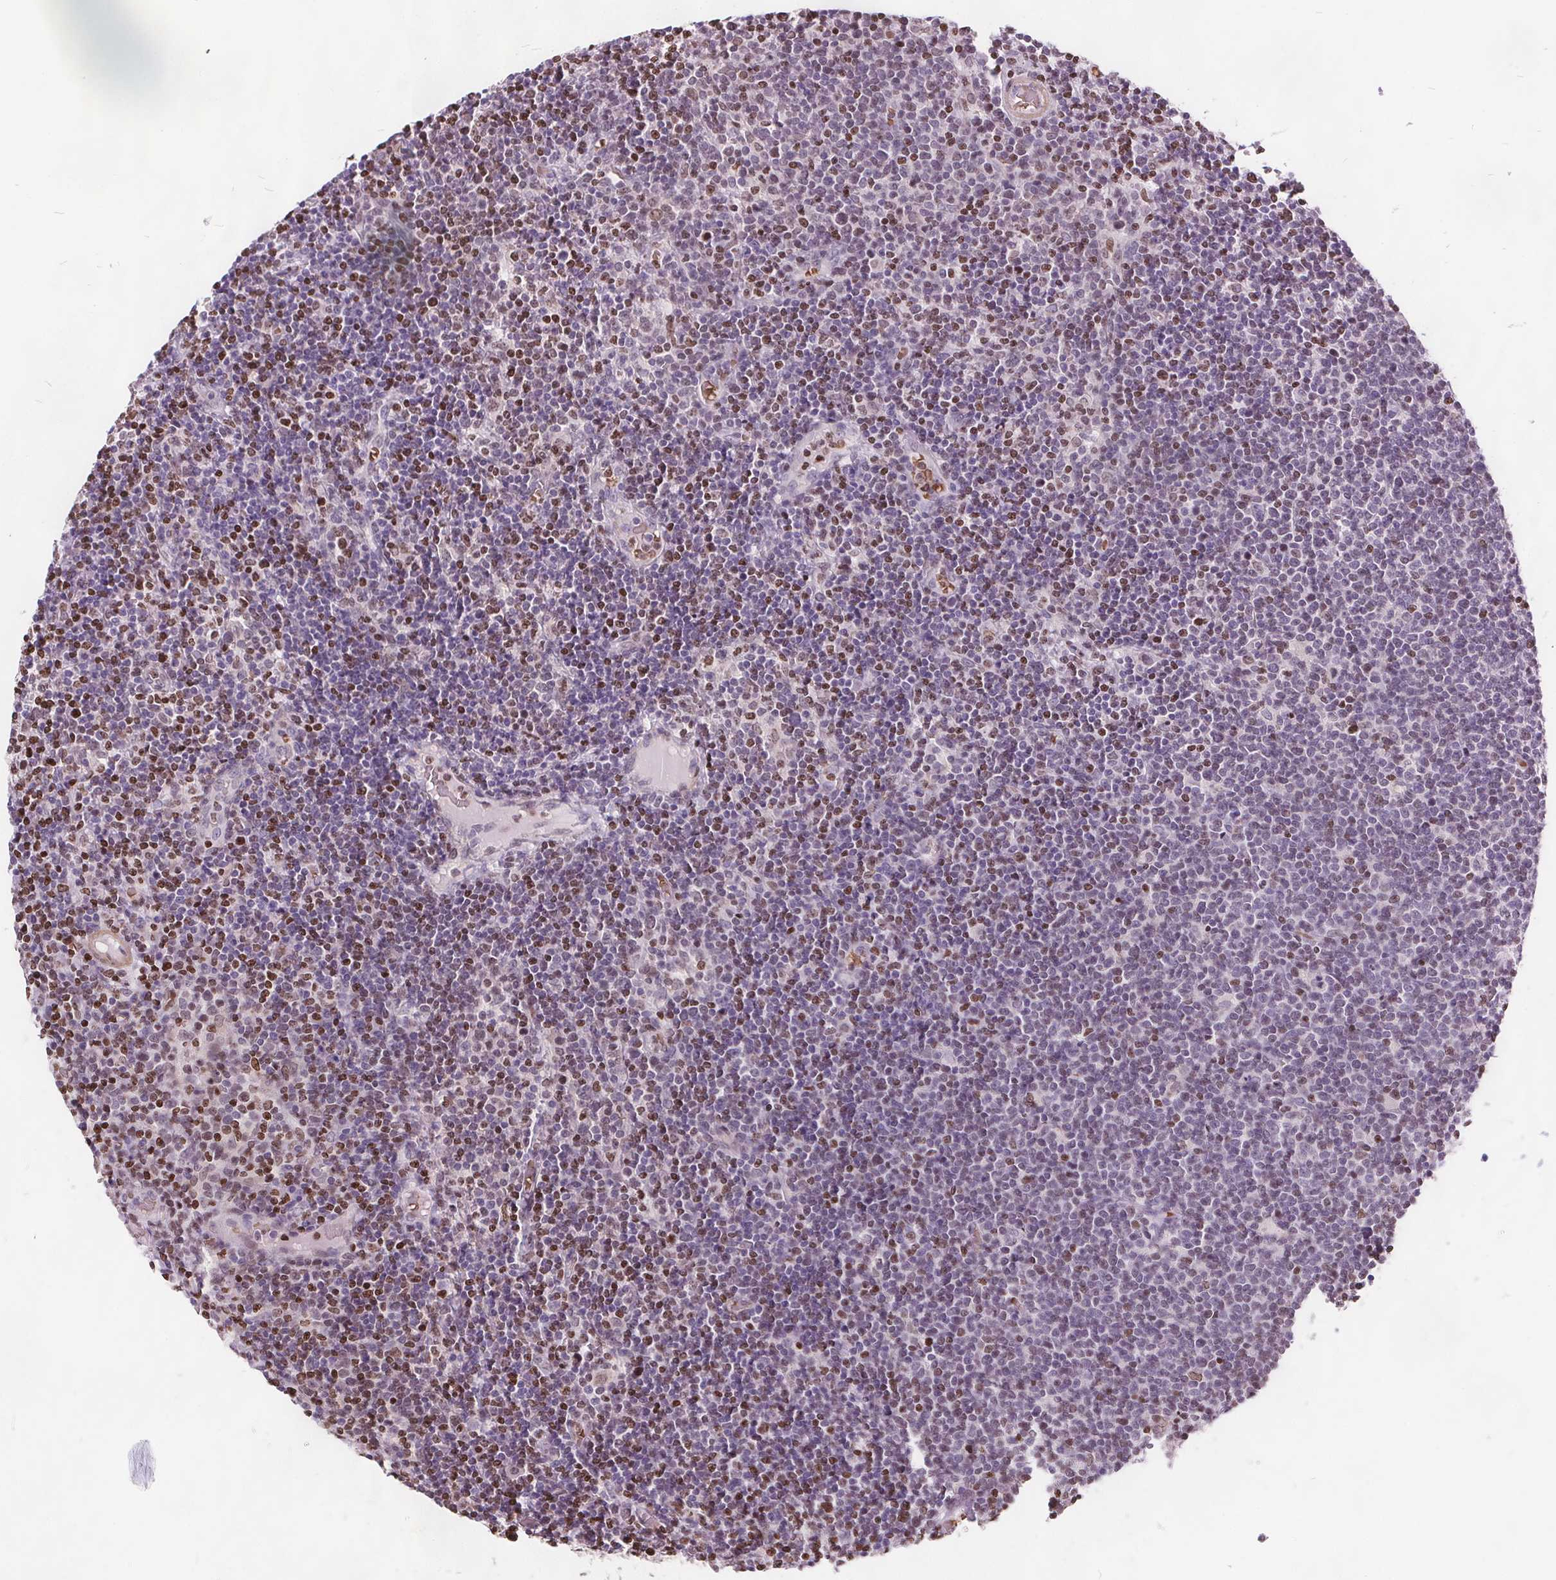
{"staining": {"intensity": "moderate", "quantity": "<25%", "location": "nuclear"}, "tissue": "lymphoma", "cell_type": "Tumor cells", "image_type": "cancer", "snomed": [{"axis": "morphology", "description": "Malignant lymphoma, non-Hodgkin's type, High grade"}, {"axis": "topography", "description": "Lymph node"}], "caption": "This micrograph shows IHC staining of human high-grade malignant lymphoma, non-Hodgkin's type, with low moderate nuclear staining in approximately <25% of tumor cells.", "gene": "ISLR2", "patient": {"sex": "male", "age": 61}}